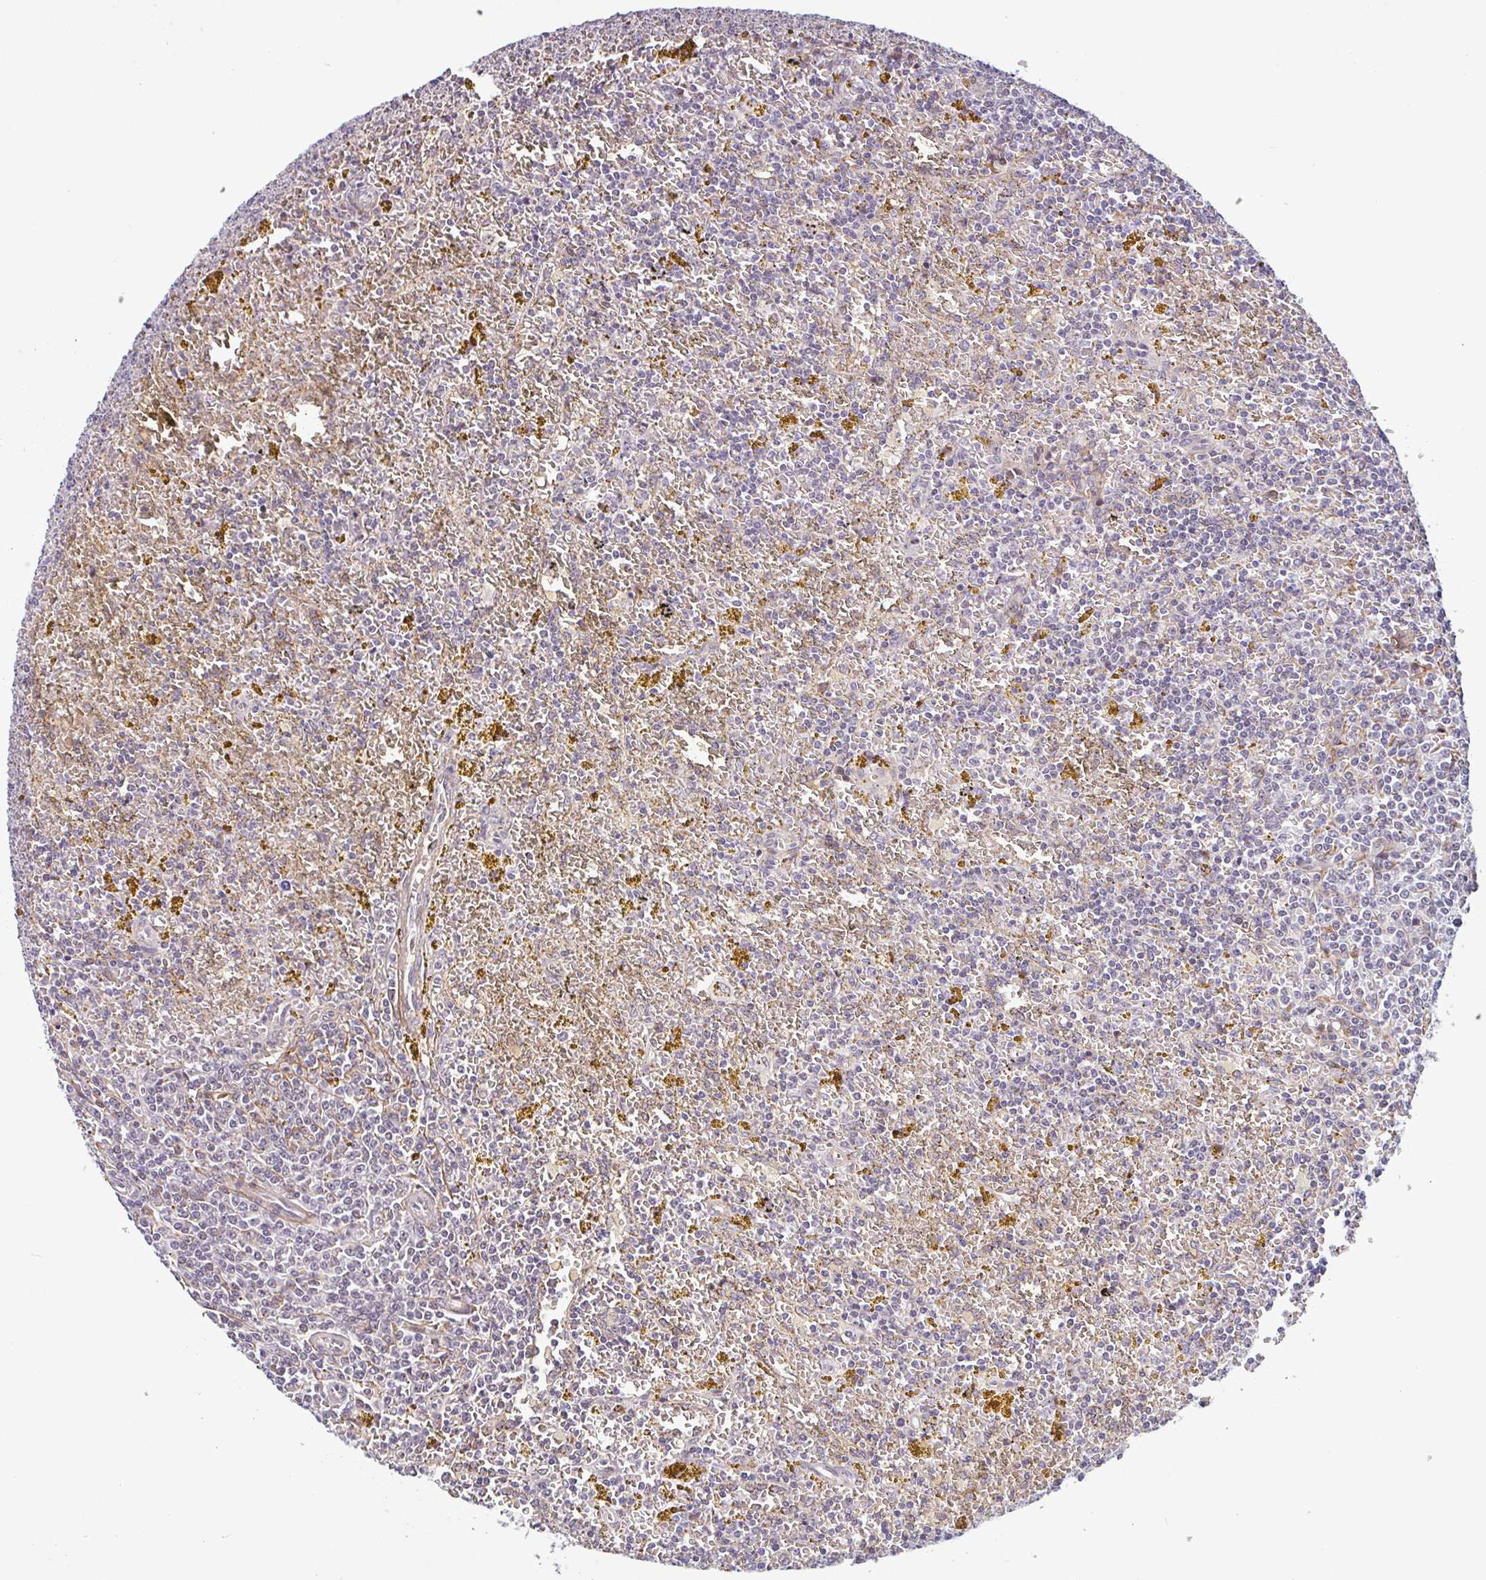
{"staining": {"intensity": "negative", "quantity": "none", "location": "none"}, "tissue": "lymphoma", "cell_type": "Tumor cells", "image_type": "cancer", "snomed": [{"axis": "morphology", "description": "Malignant lymphoma, non-Hodgkin's type, Low grade"}, {"axis": "topography", "description": "Spleen"}, {"axis": "topography", "description": "Lymph node"}], "caption": "Immunohistochemistry (IHC) of low-grade malignant lymphoma, non-Hodgkin's type demonstrates no expression in tumor cells.", "gene": "TMEM119", "patient": {"sex": "female", "age": 66}}